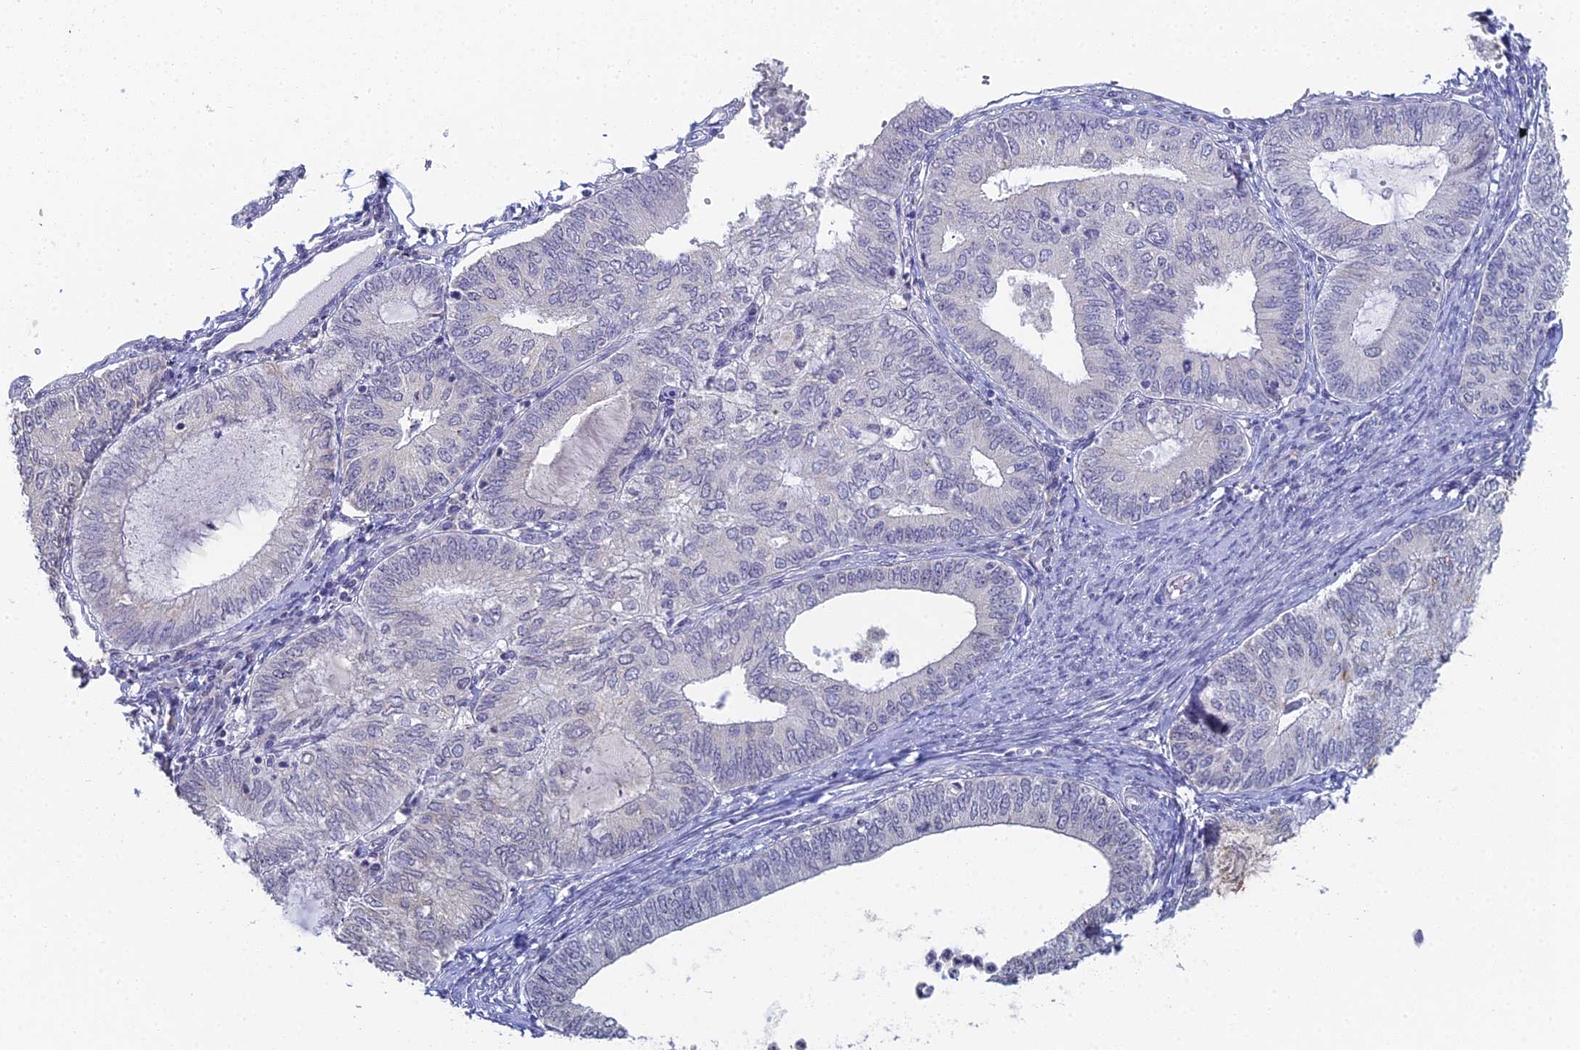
{"staining": {"intensity": "negative", "quantity": "none", "location": "none"}, "tissue": "endometrial cancer", "cell_type": "Tumor cells", "image_type": "cancer", "snomed": [{"axis": "morphology", "description": "Adenocarcinoma, NOS"}, {"axis": "topography", "description": "Endometrium"}], "caption": "Immunohistochemistry image of human endometrial cancer stained for a protein (brown), which demonstrates no staining in tumor cells.", "gene": "PRR22", "patient": {"sex": "female", "age": 68}}